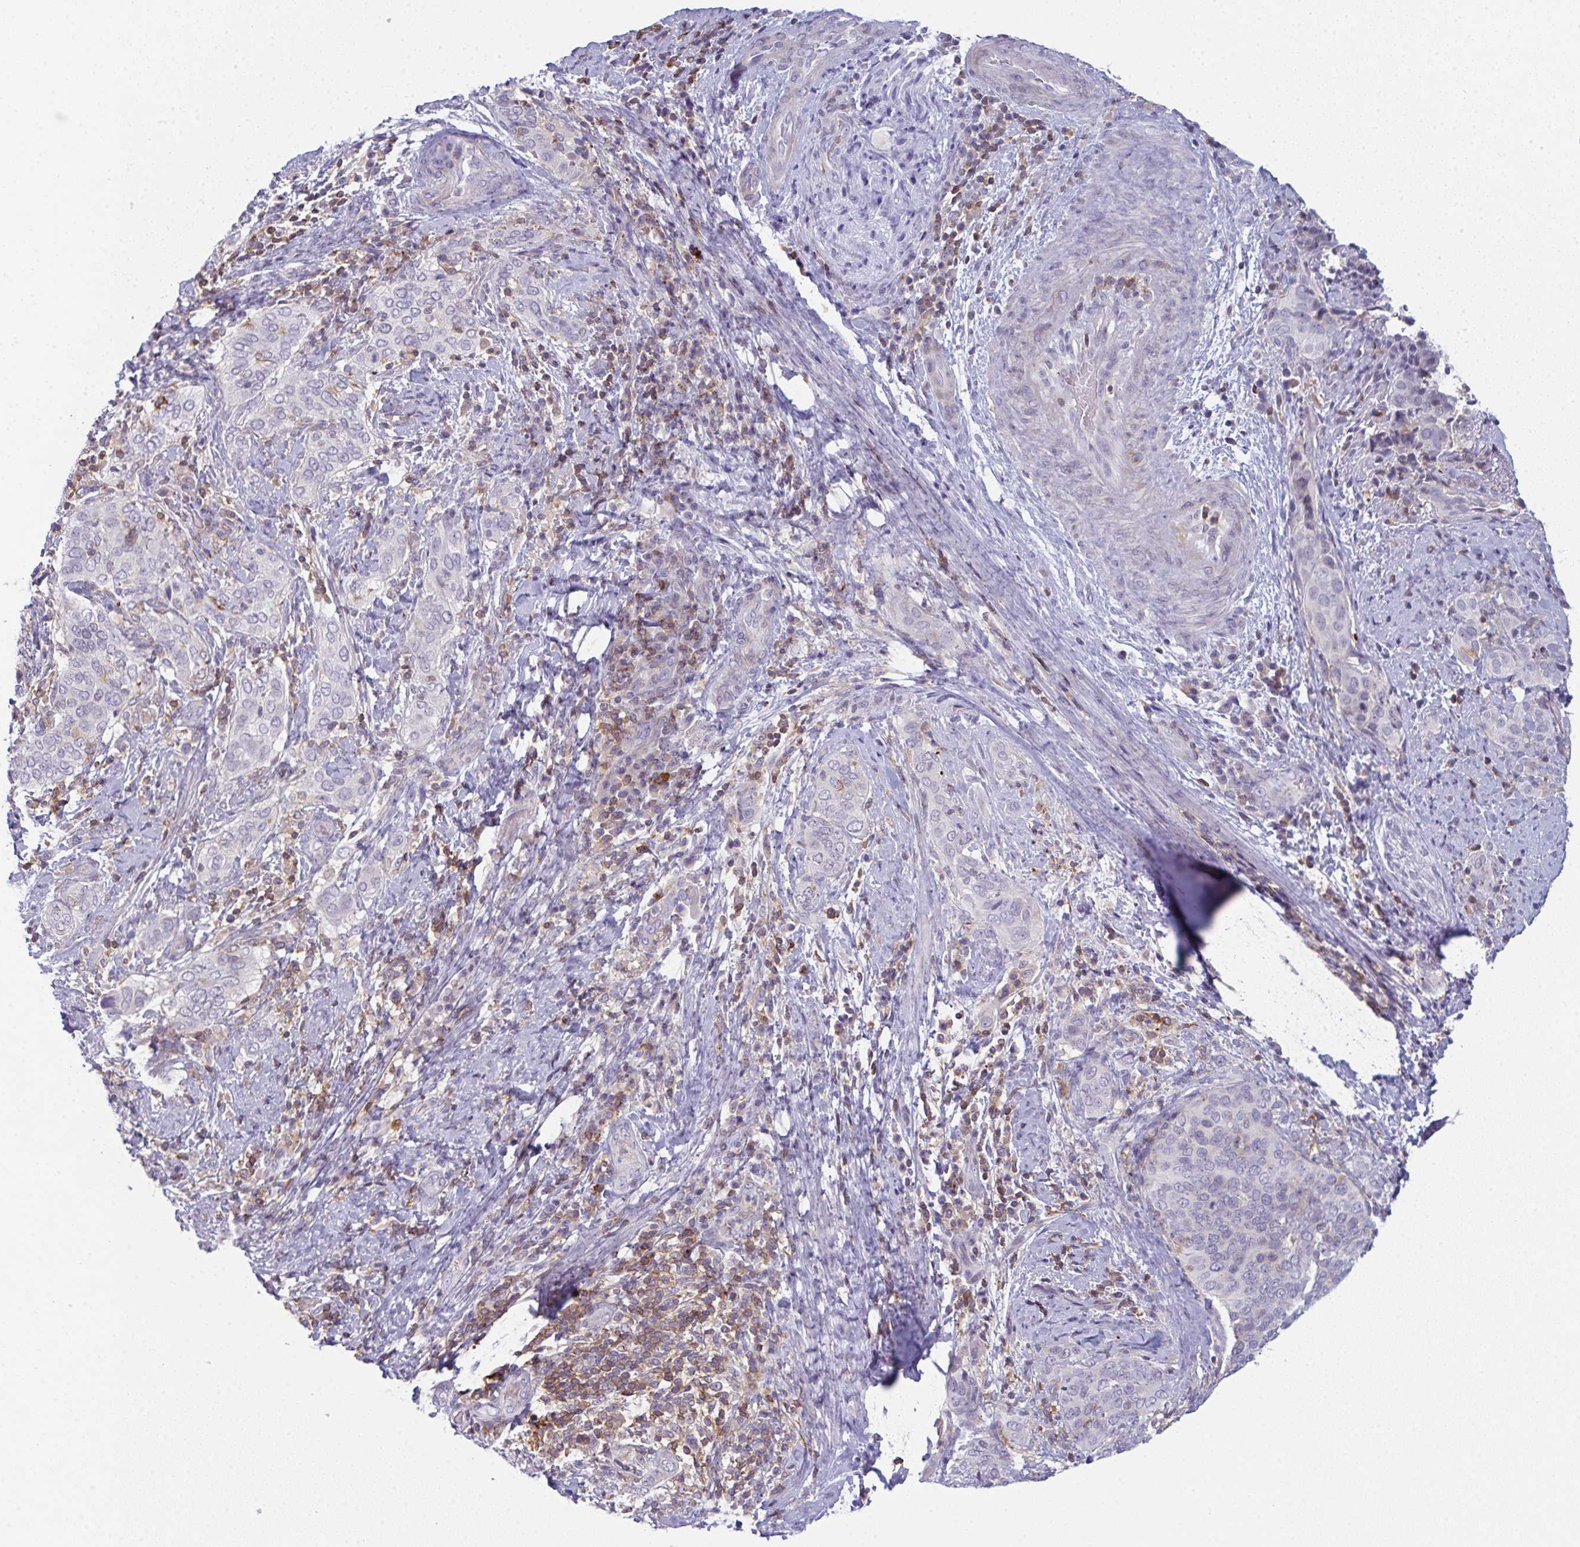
{"staining": {"intensity": "negative", "quantity": "none", "location": "none"}, "tissue": "cervical cancer", "cell_type": "Tumor cells", "image_type": "cancer", "snomed": [{"axis": "morphology", "description": "Squamous cell carcinoma, NOS"}, {"axis": "topography", "description": "Cervix"}], "caption": "Cervical cancer stained for a protein using IHC displays no staining tumor cells.", "gene": "CD80", "patient": {"sex": "female", "age": 38}}